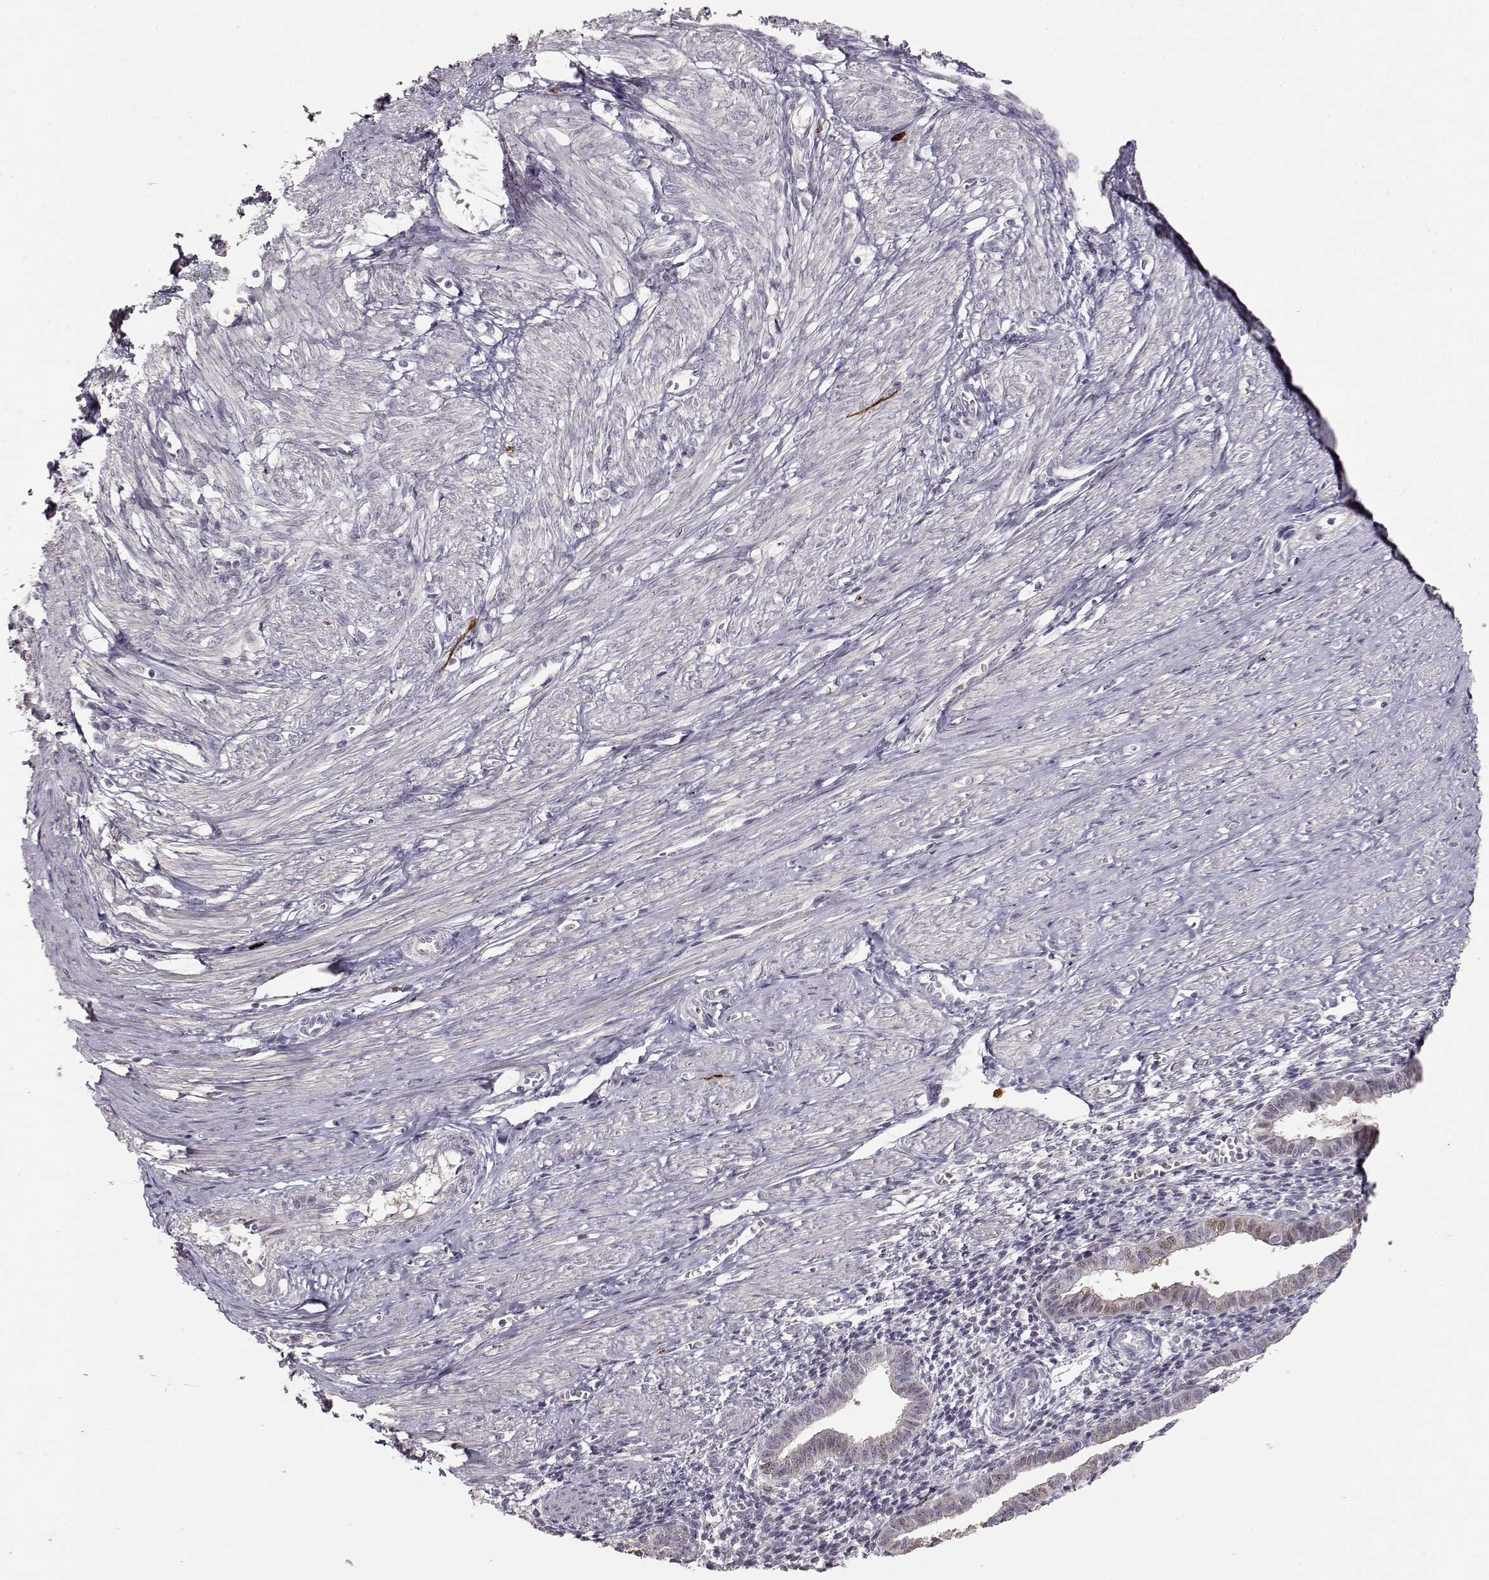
{"staining": {"intensity": "negative", "quantity": "none", "location": "none"}, "tissue": "endometrium", "cell_type": "Cells in endometrial stroma", "image_type": "normal", "snomed": [{"axis": "morphology", "description": "Normal tissue, NOS"}, {"axis": "topography", "description": "Endometrium"}], "caption": "This micrograph is of benign endometrium stained with IHC to label a protein in brown with the nuclei are counter-stained blue. There is no positivity in cells in endometrial stroma.", "gene": "S100B", "patient": {"sex": "female", "age": 37}}